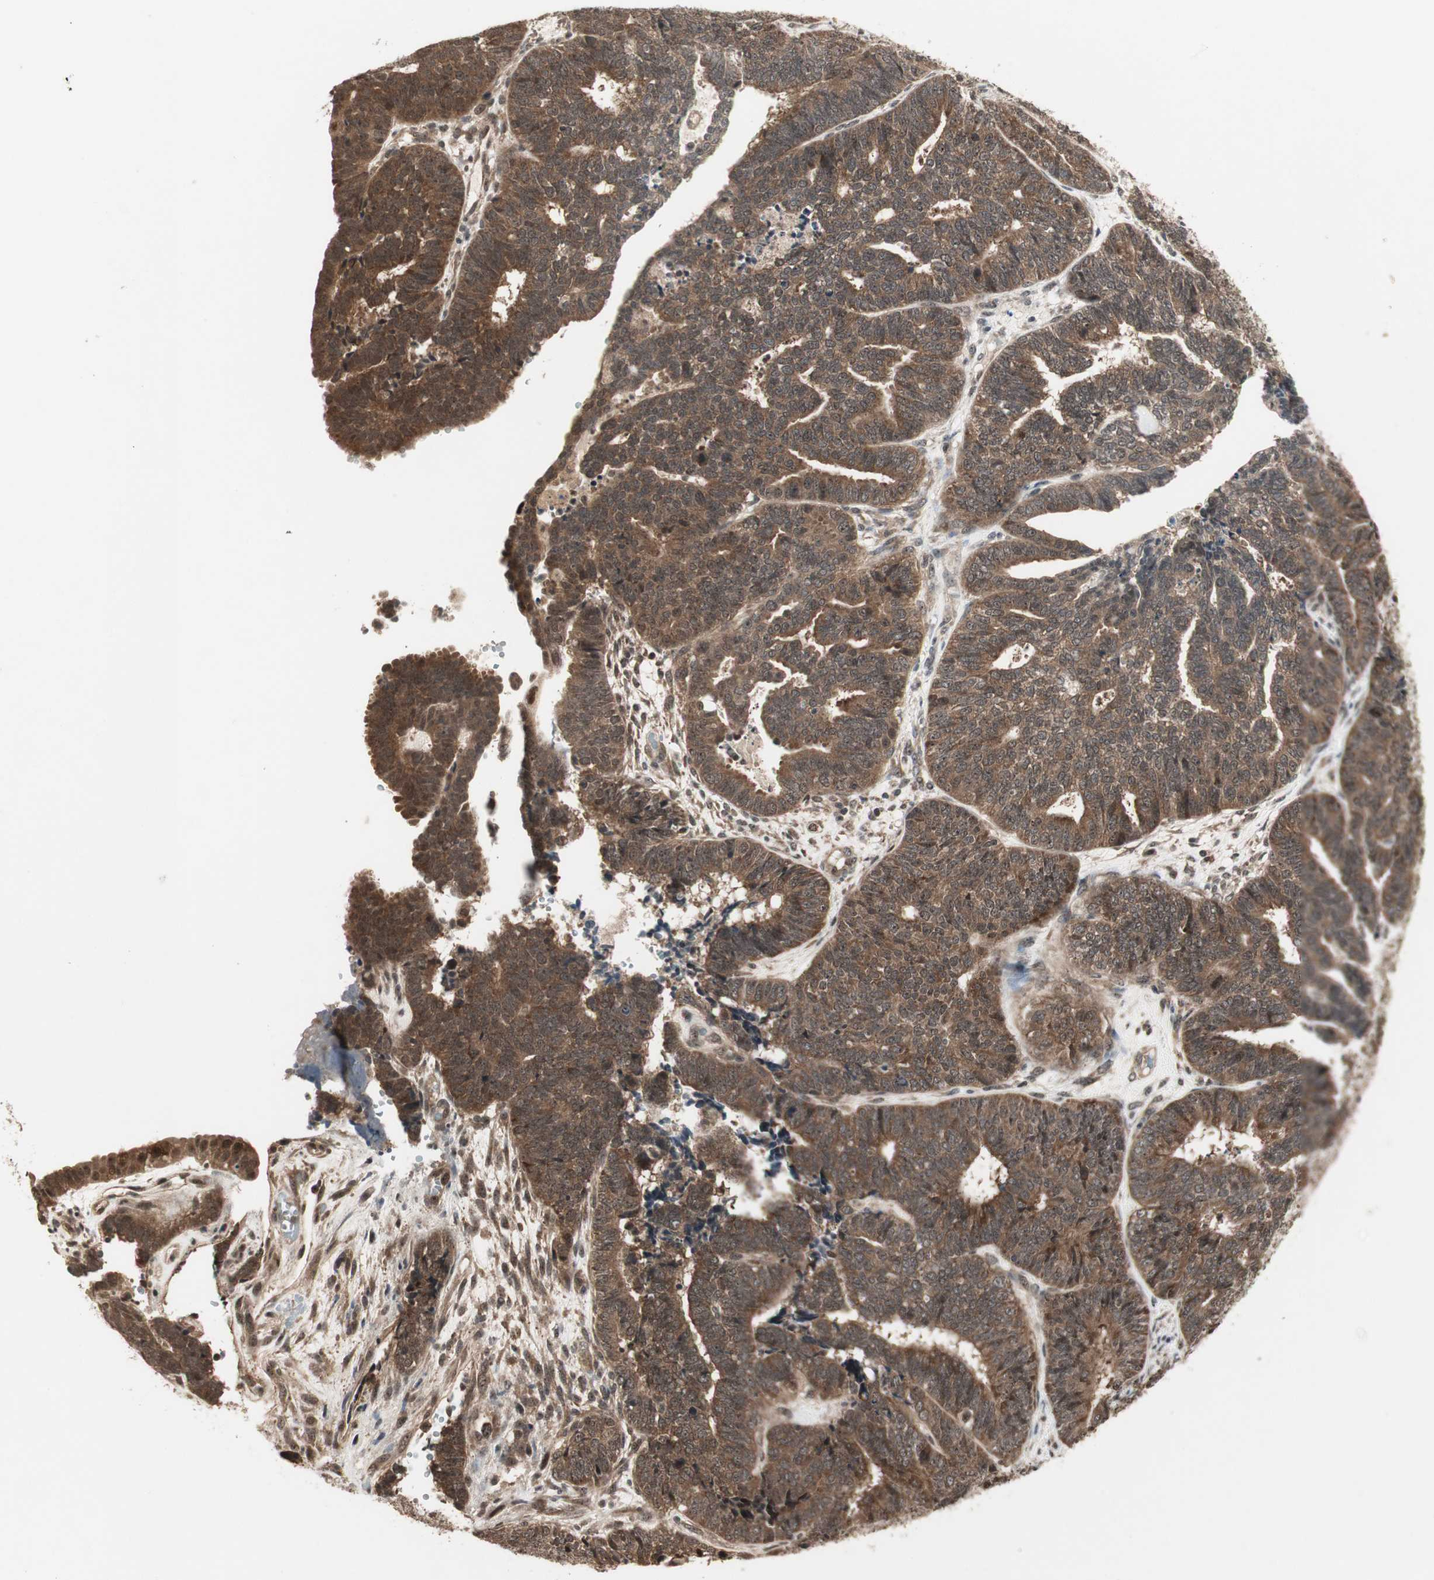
{"staining": {"intensity": "strong", "quantity": ">75%", "location": "cytoplasmic/membranous"}, "tissue": "endometrial cancer", "cell_type": "Tumor cells", "image_type": "cancer", "snomed": [{"axis": "morphology", "description": "Adenocarcinoma, NOS"}, {"axis": "topography", "description": "Endometrium"}], "caption": "Endometrial cancer tissue reveals strong cytoplasmic/membranous expression in about >75% of tumor cells, visualized by immunohistochemistry. (Brightfield microscopy of DAB IHC at high magnification).", "gene": "CSNK2B", "patient": {"sex": "female", "age": 70}}